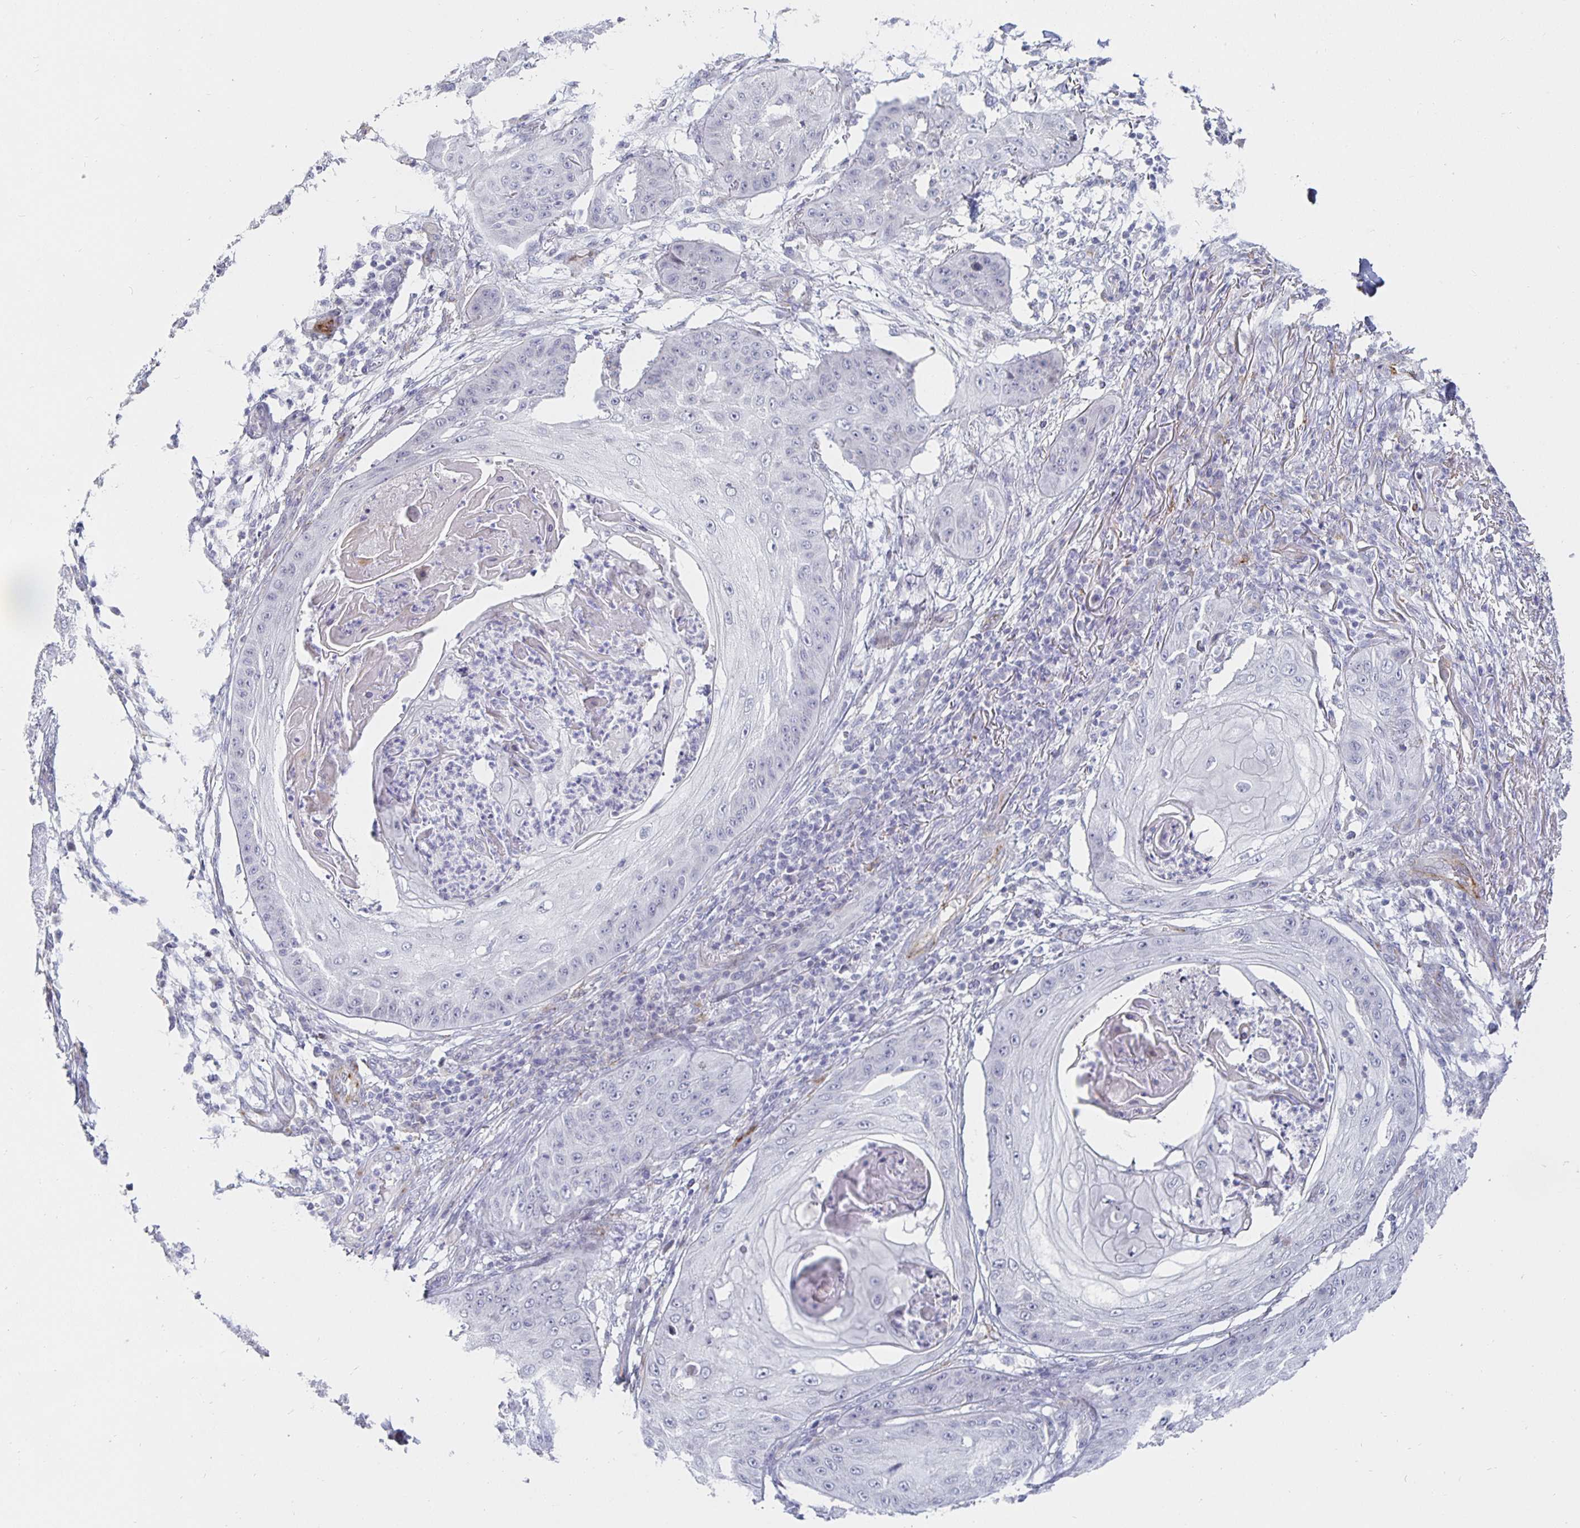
{"staining": {"intensity": "negative", "quantity": "none", "location": "none"}, "tissue": "skin cancer", "cell_type": "Tumor cells", "image_type": "cancer", "snomed": [{"axis": "morphology", "description": "Squamous cell carcinoma, NOS"}, {"axis": "topography", "description": "Skin"}], "caption": "Tumor cells show no significant expression in skin cancer (squamous cell carcinoma).", "gene": "S100G", "patient": {"sex": "male", "age": 70}}